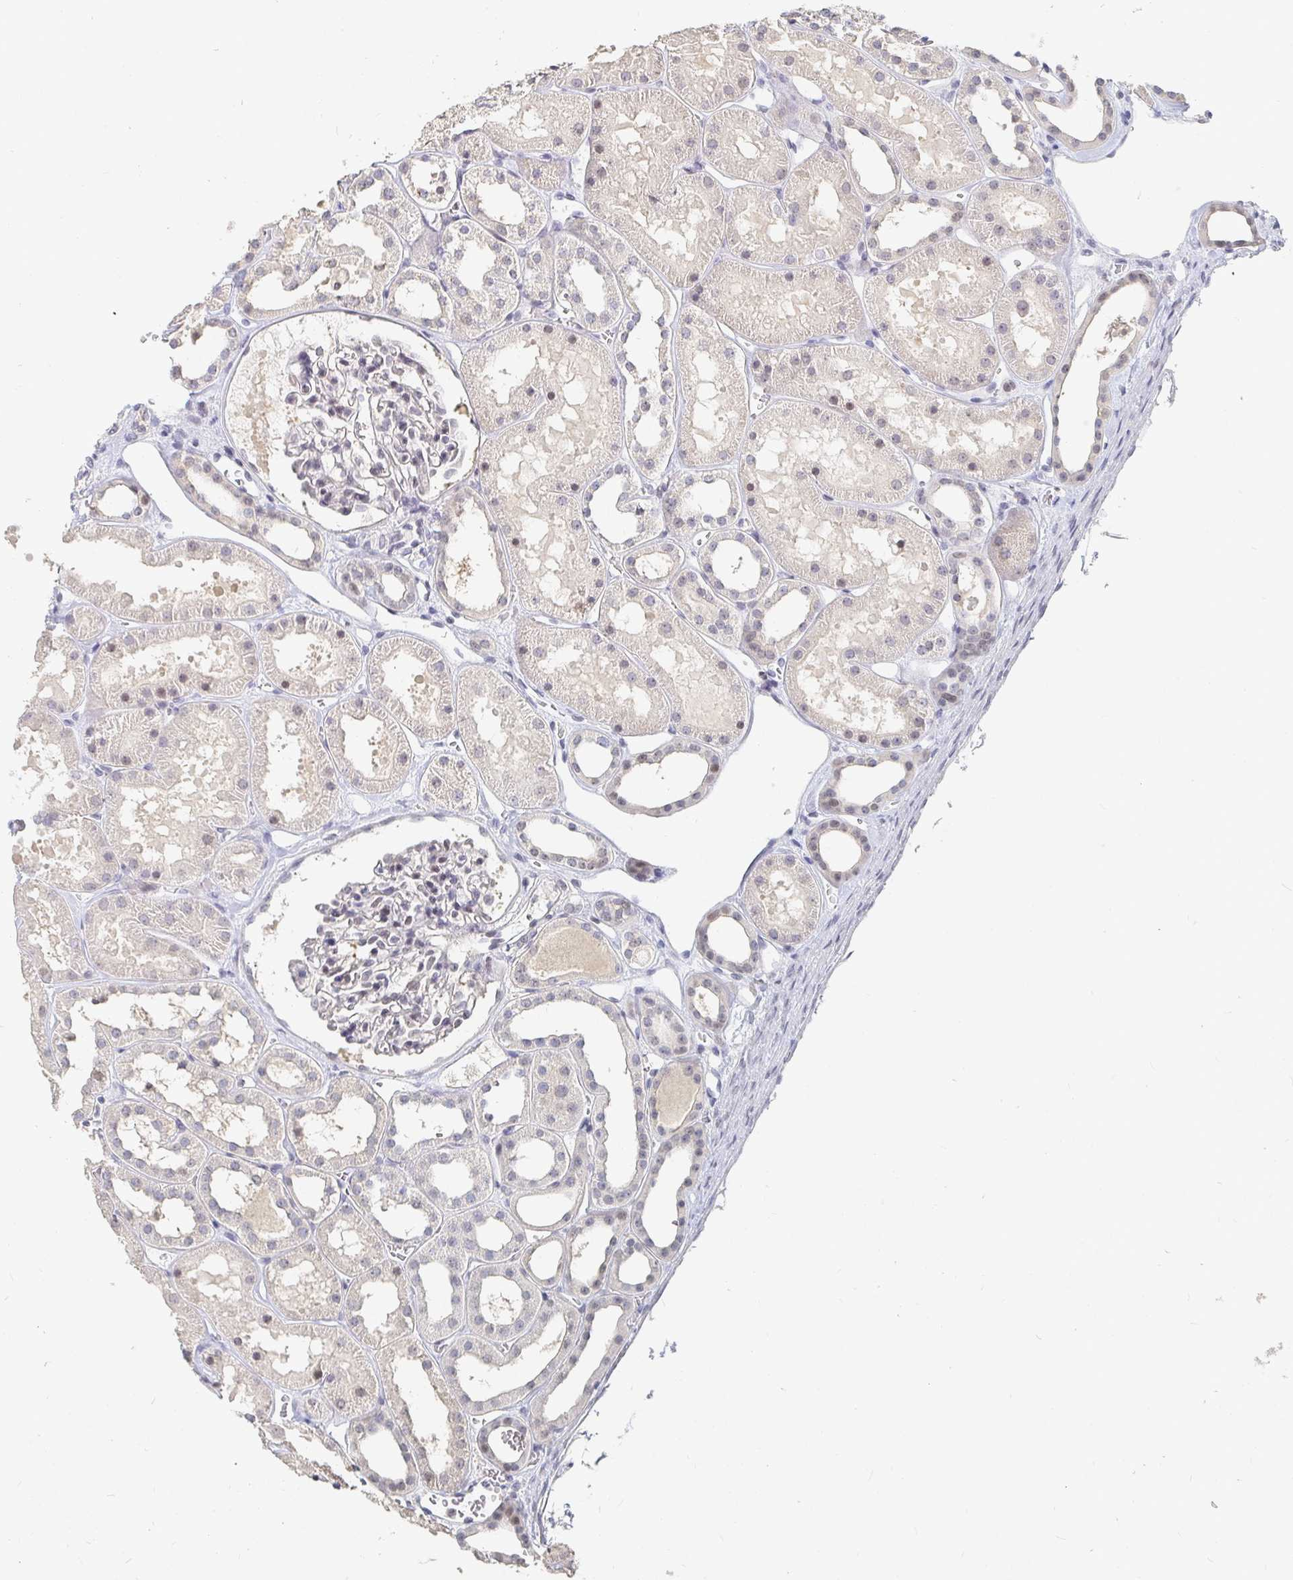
{"staining": {"intensity": "weak", "quantity": "25%-75%", "location": "nuclear"}, "tissue": "kidney", "cell_type": "Cells in glomeruli", "image_type": "normal", "snomed": [{"axis": "morphology", "description": "Normal tissue, NOS"}, {"axis": "topography", "description": "Kidney"}], "caption": "Protein expression by immunohistochemistry (IHC) exhibits weak nuclear expression in approximately 25%-75% of cells in glomeruli in benign kidney.", "gene": "NME9", "patient": {"sex": "female", "age": 41}}